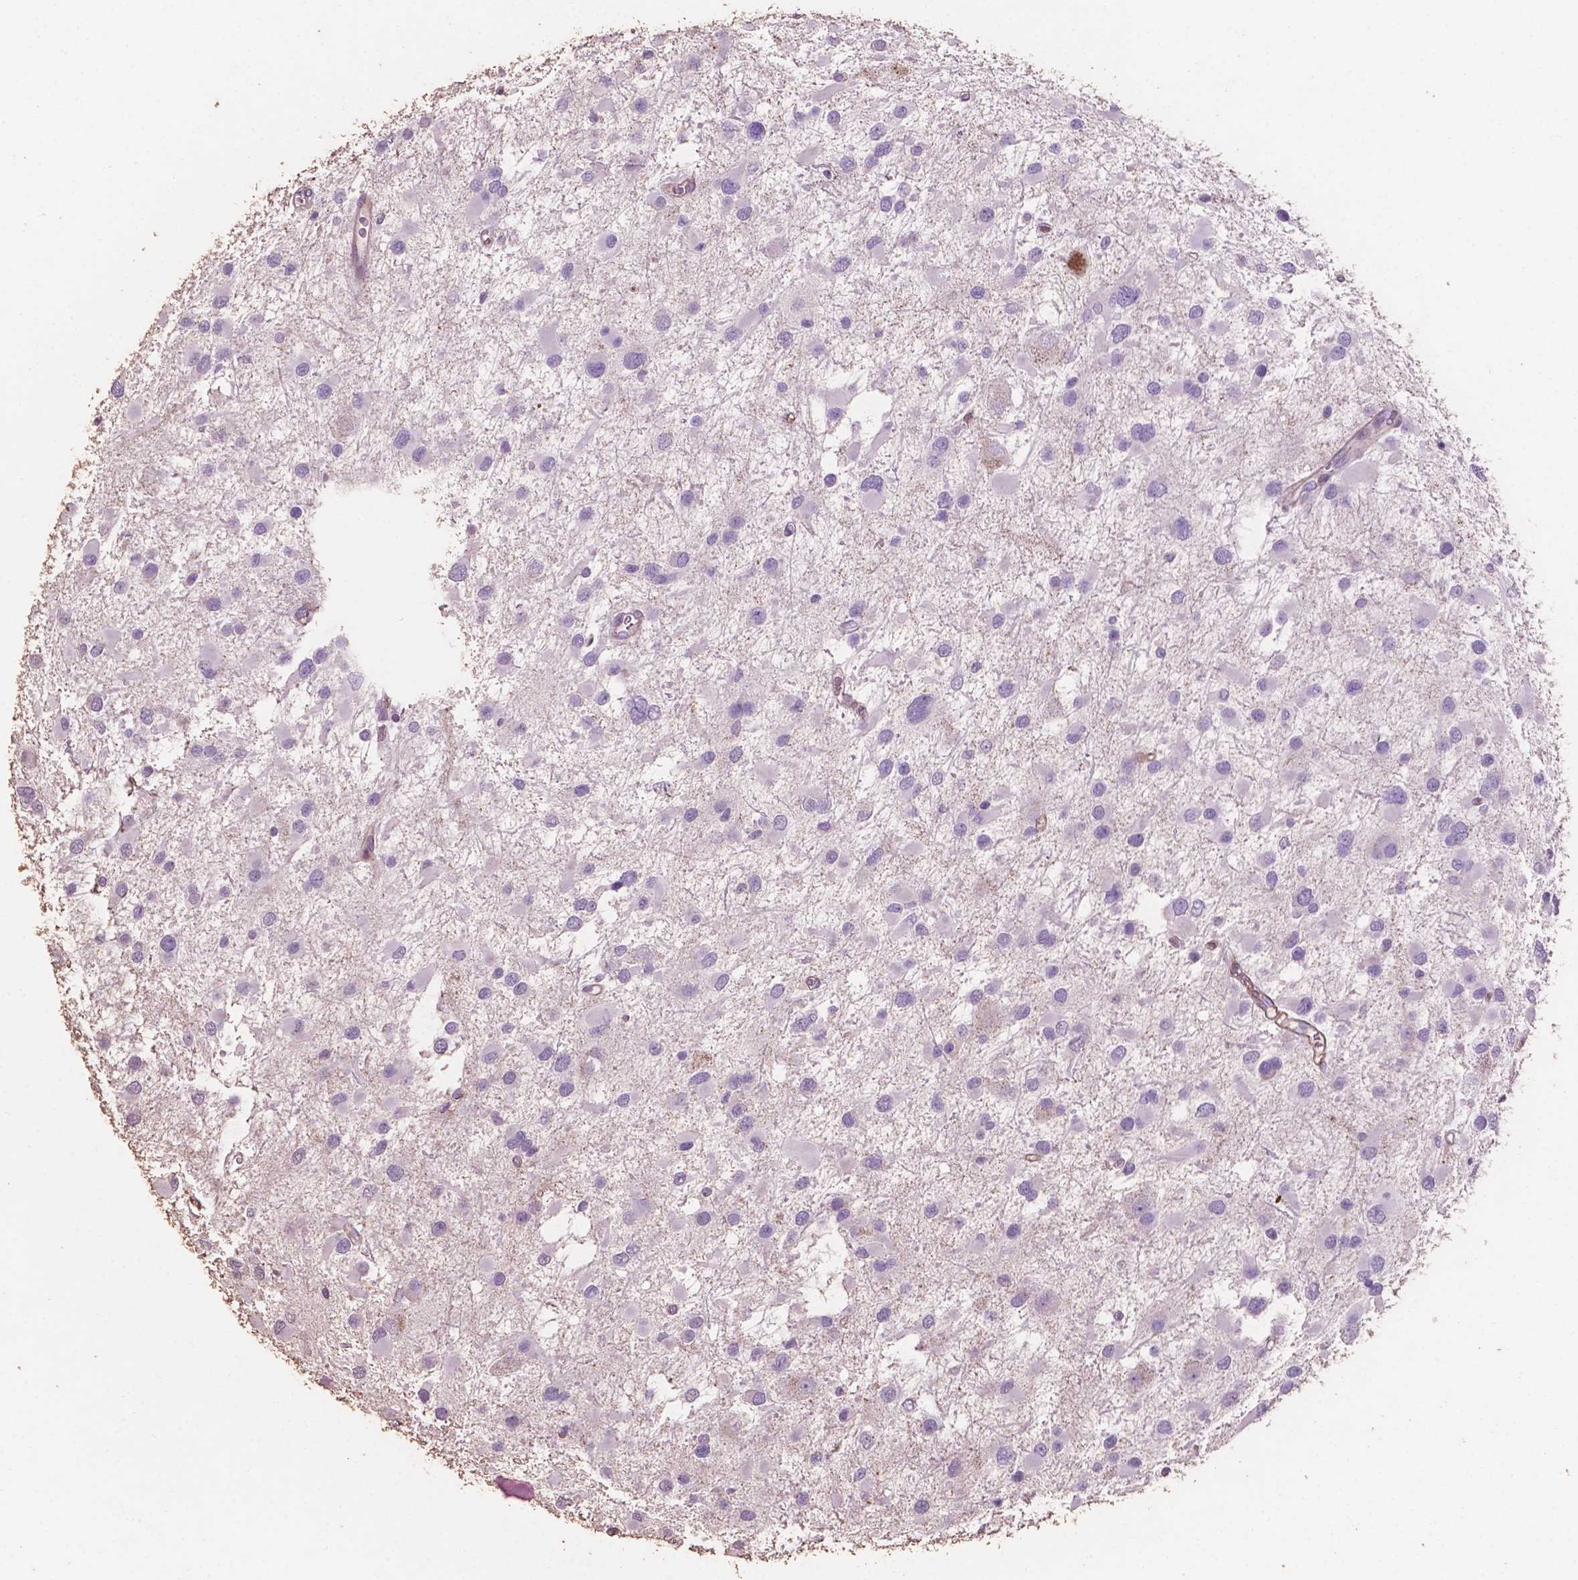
{"staining": {"intensity": "negative", "quantity": "none", "location": "none"}, "tissue": "glioma", "cell_type": "Tumor cells", "image_type": "cancer", "snomed": [{"axis": "morphology", "description": "Glioma, malignant, Low grade"}, {"axis": "topography", "description": "Brain"}], "caption": "Immunohistochemistry image of malignant low-grade glioma stained for a protein (brown), which demonstrates no positivity in tumor cells.", "gene": "COMMD4", "patient": {"sex": "female", "age": 32}}